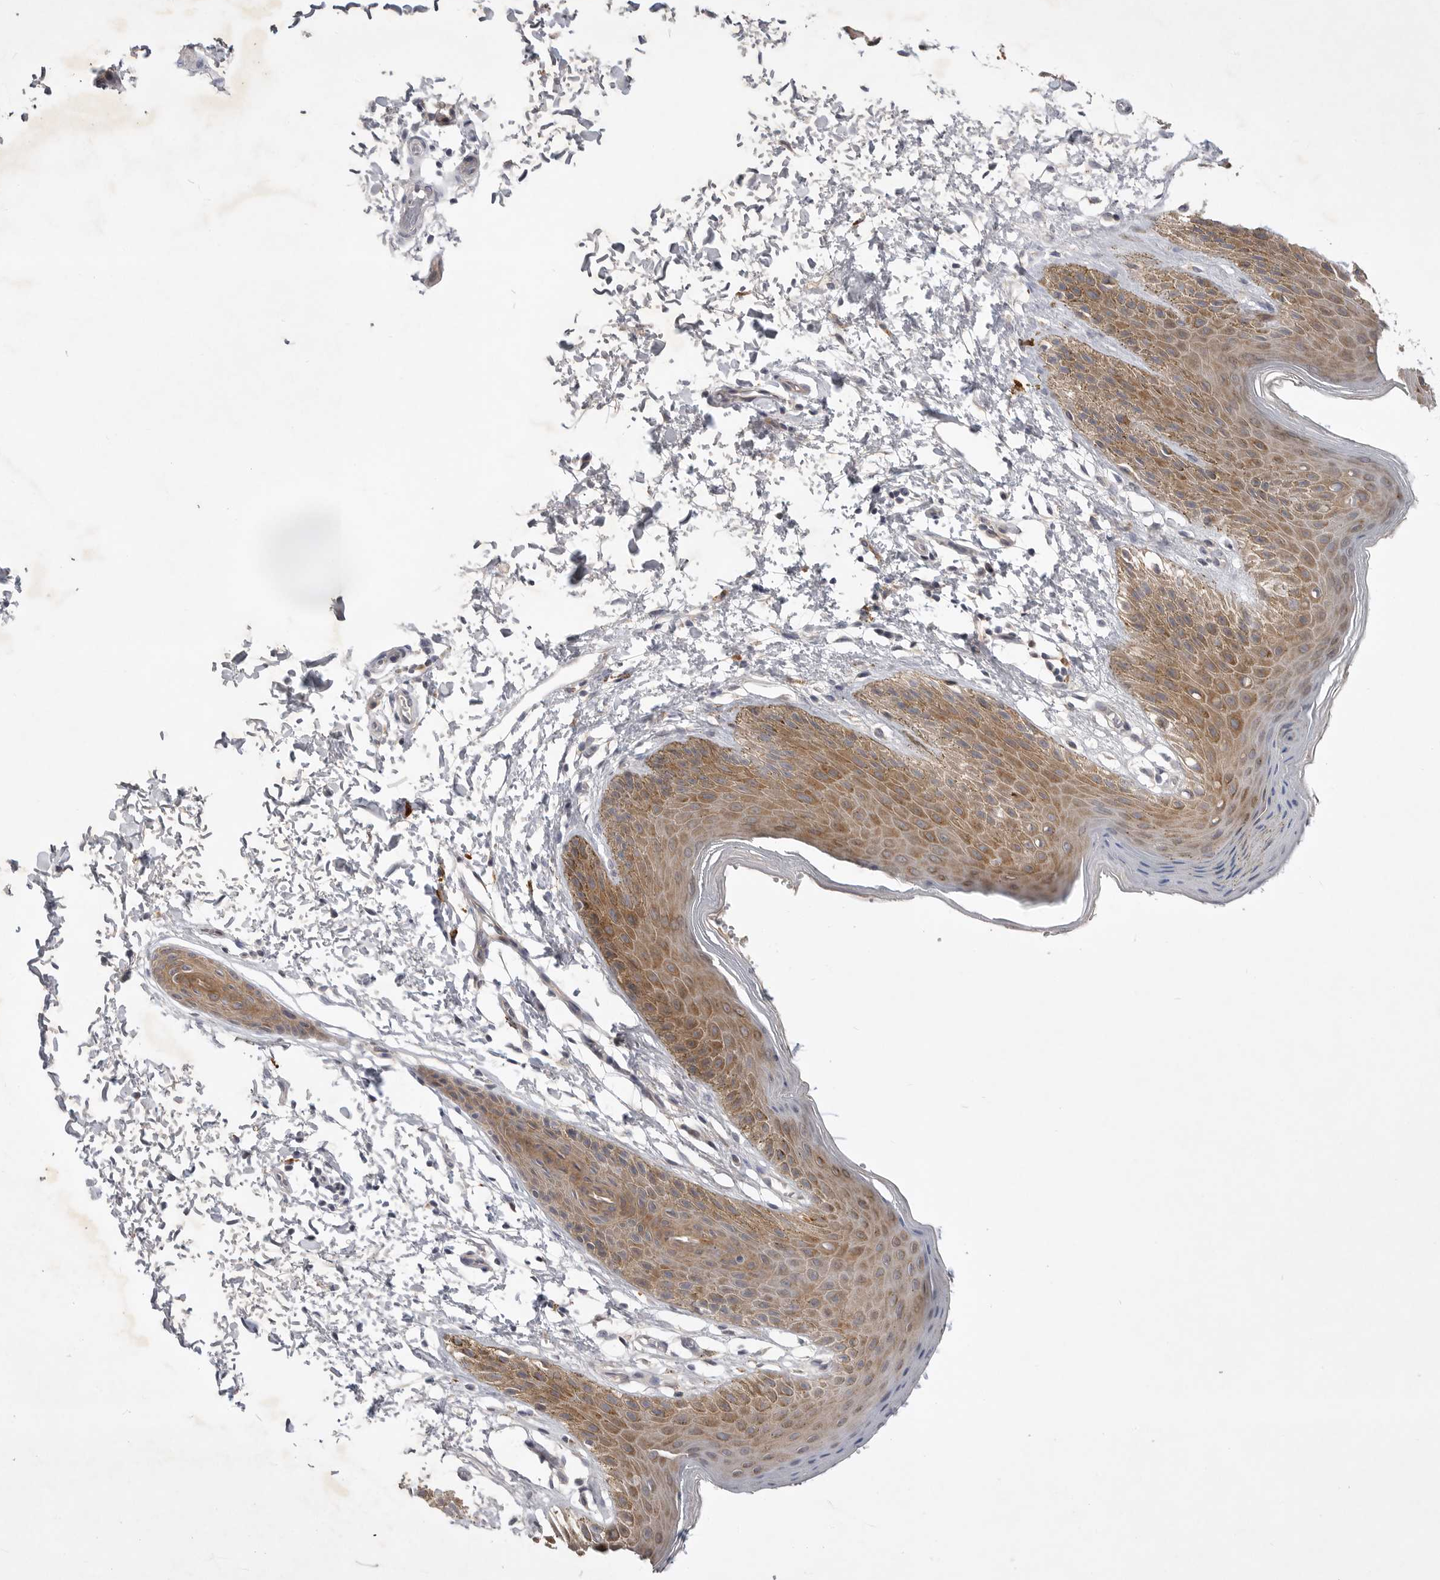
{"staining": {"intensity": "moderate", "quantity": "25%-75%", "location": "cytoplasmic/membranous"}, "tissue": "skin", "cell_type": "Epidermal cells", "image_type": "normal", "snomed": [{"axis": "morphology", "description": "Normal tissue, NOS"}, {"axis": "topography", "description": "Anal"}, {"axis": "topography", "description": "Peripheral nerve tissue"}], "caption": "This photomicrograph exhibits benign skin stained with immunohistochemistry to label a protein in brown. The cytoplasmic/membranous of epidermal cells show moderate positivity for the protein. Nuclei are counter-stained blue.", "gene": "ITGAD", "patient": {"sex": "male", "age": 44}}